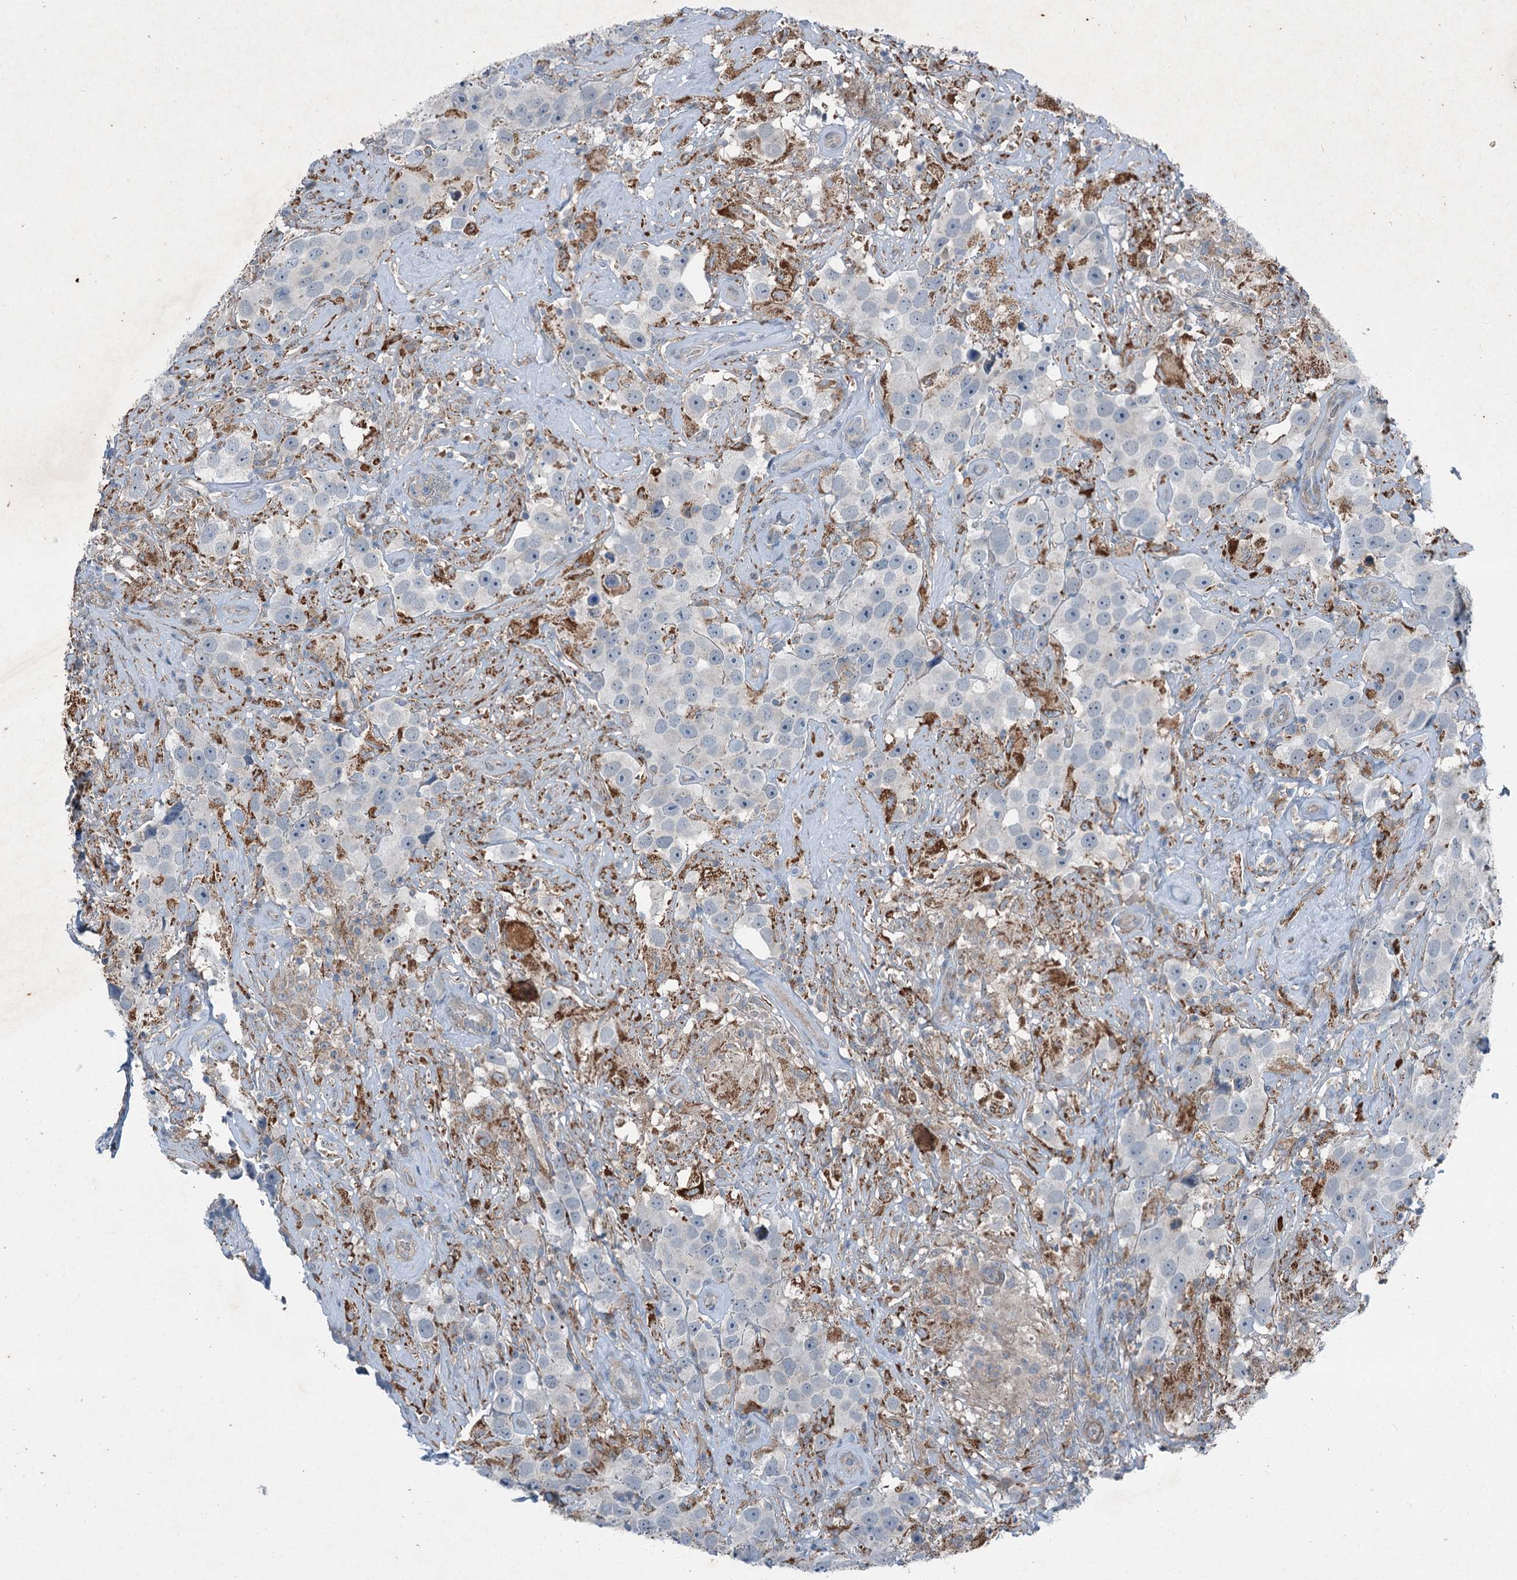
{"staining": {"intensity": "negative", "quantity": "none", "location": "none"}, "tissue": "testis cancer", "cell_type": "Tumor cells", "image_type": "cancer", "snomed": [{"axis": "morphology", "description": "Seminoma, NOS"}, {"axis": "topography", "description": "Testis"}], "caption": "An image of human testis seminoma is negative for staining in tumor cells.", "gene": "AXL", "patient": {"sex": "male", "age": 49}}